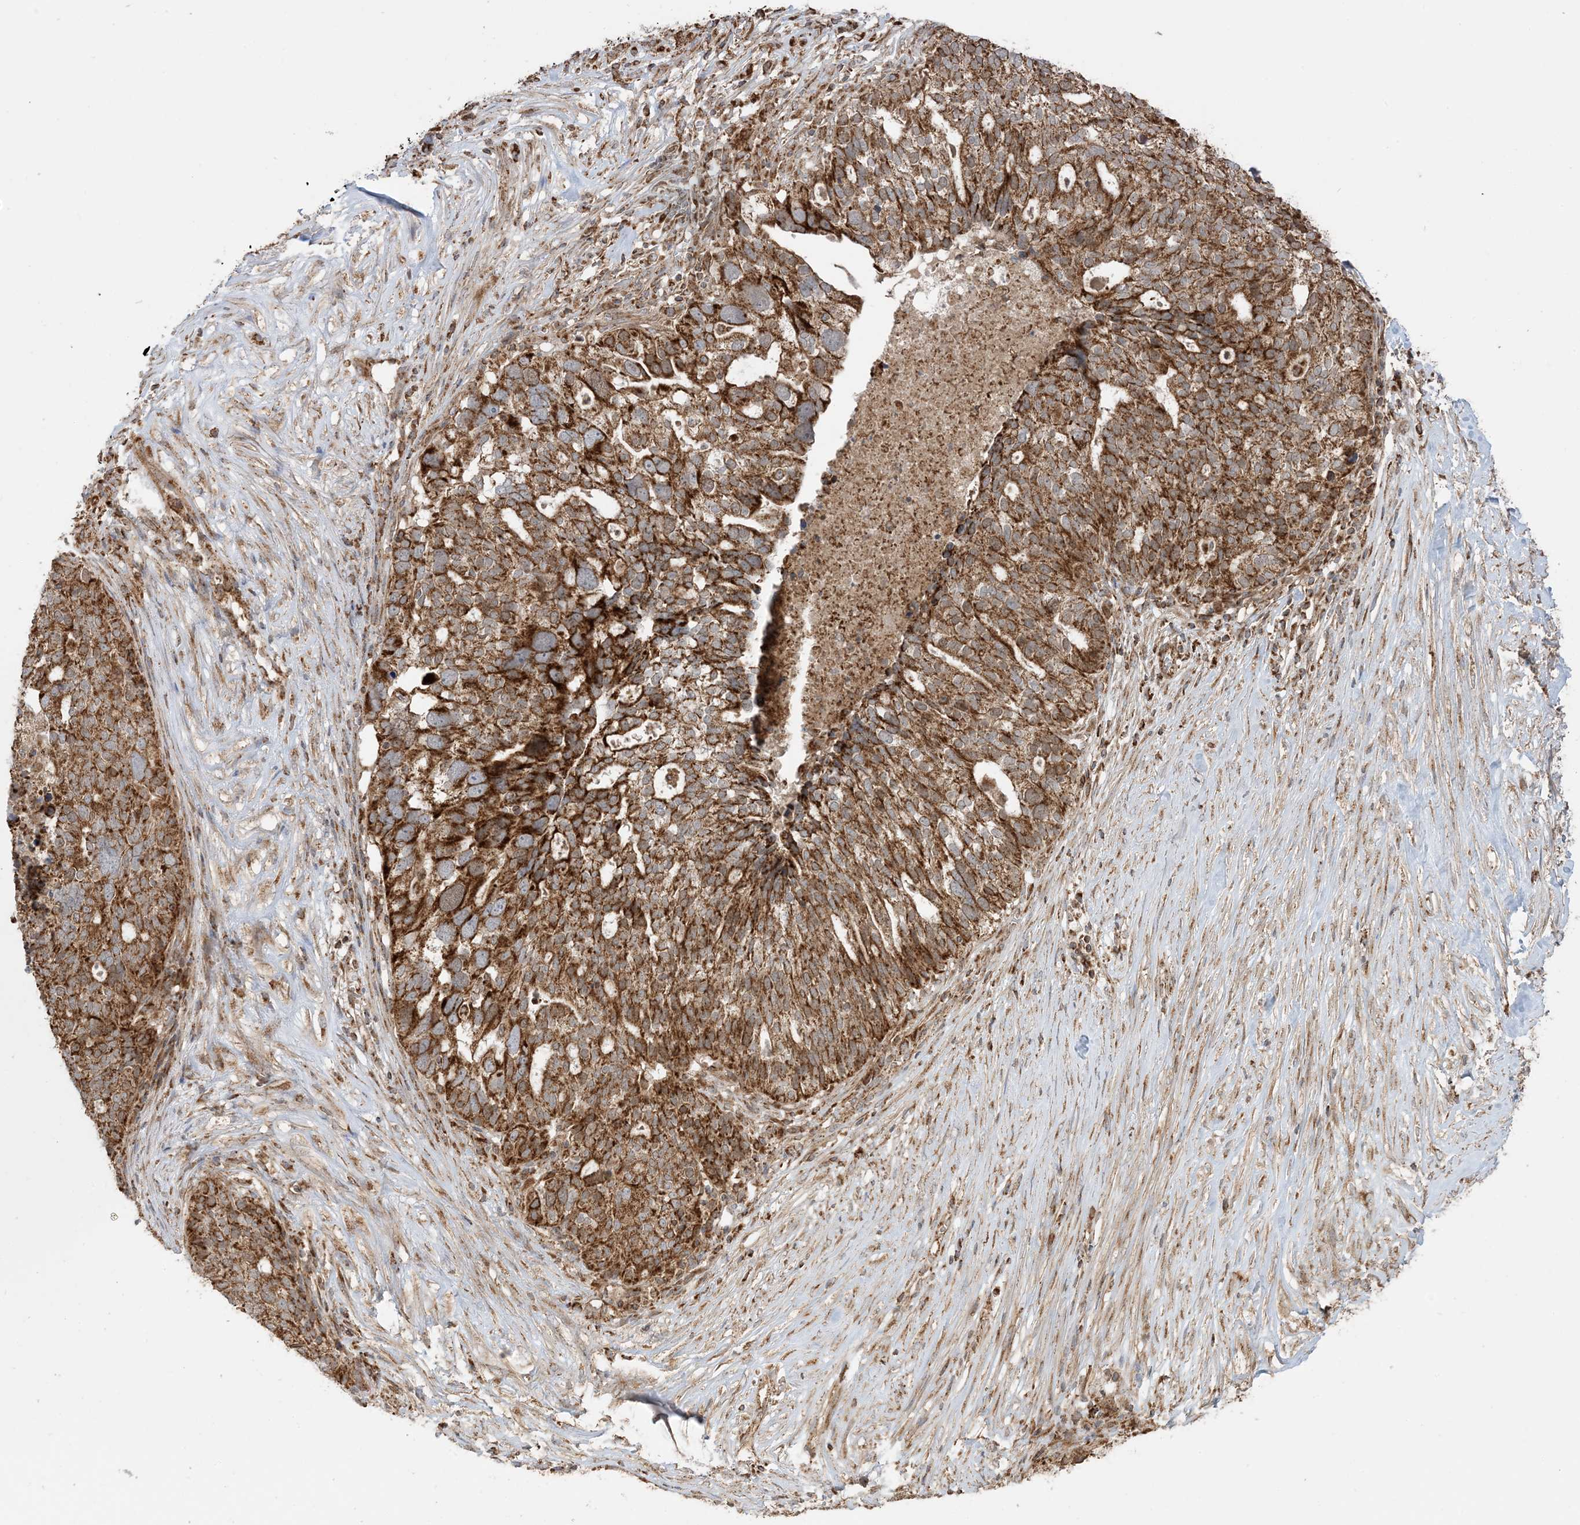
{"staining": {"intensity": "strong", "quantity": ">75%", "location": "cytoplasmic/membranous"}, "tissue": "ovarian cancer", "cell_type": "Tumor cells", "image_type": "cancer", "snomed": [{"axis": "morphology", "description": "Cystadenocarcinoma, serous, NOS"}, {"axis": "topography", "description": "Ovary"}], "caption": "A high amount of strong cytoplasmic/membranous expression is identified in about >75% of tumor cells in ovarian serous cystadenocarcinoma tissue. (IHC, brightfield microscopy, high magnification).", "gene": "N4BP3", "patient": {"sex": "female", "age": 59}}